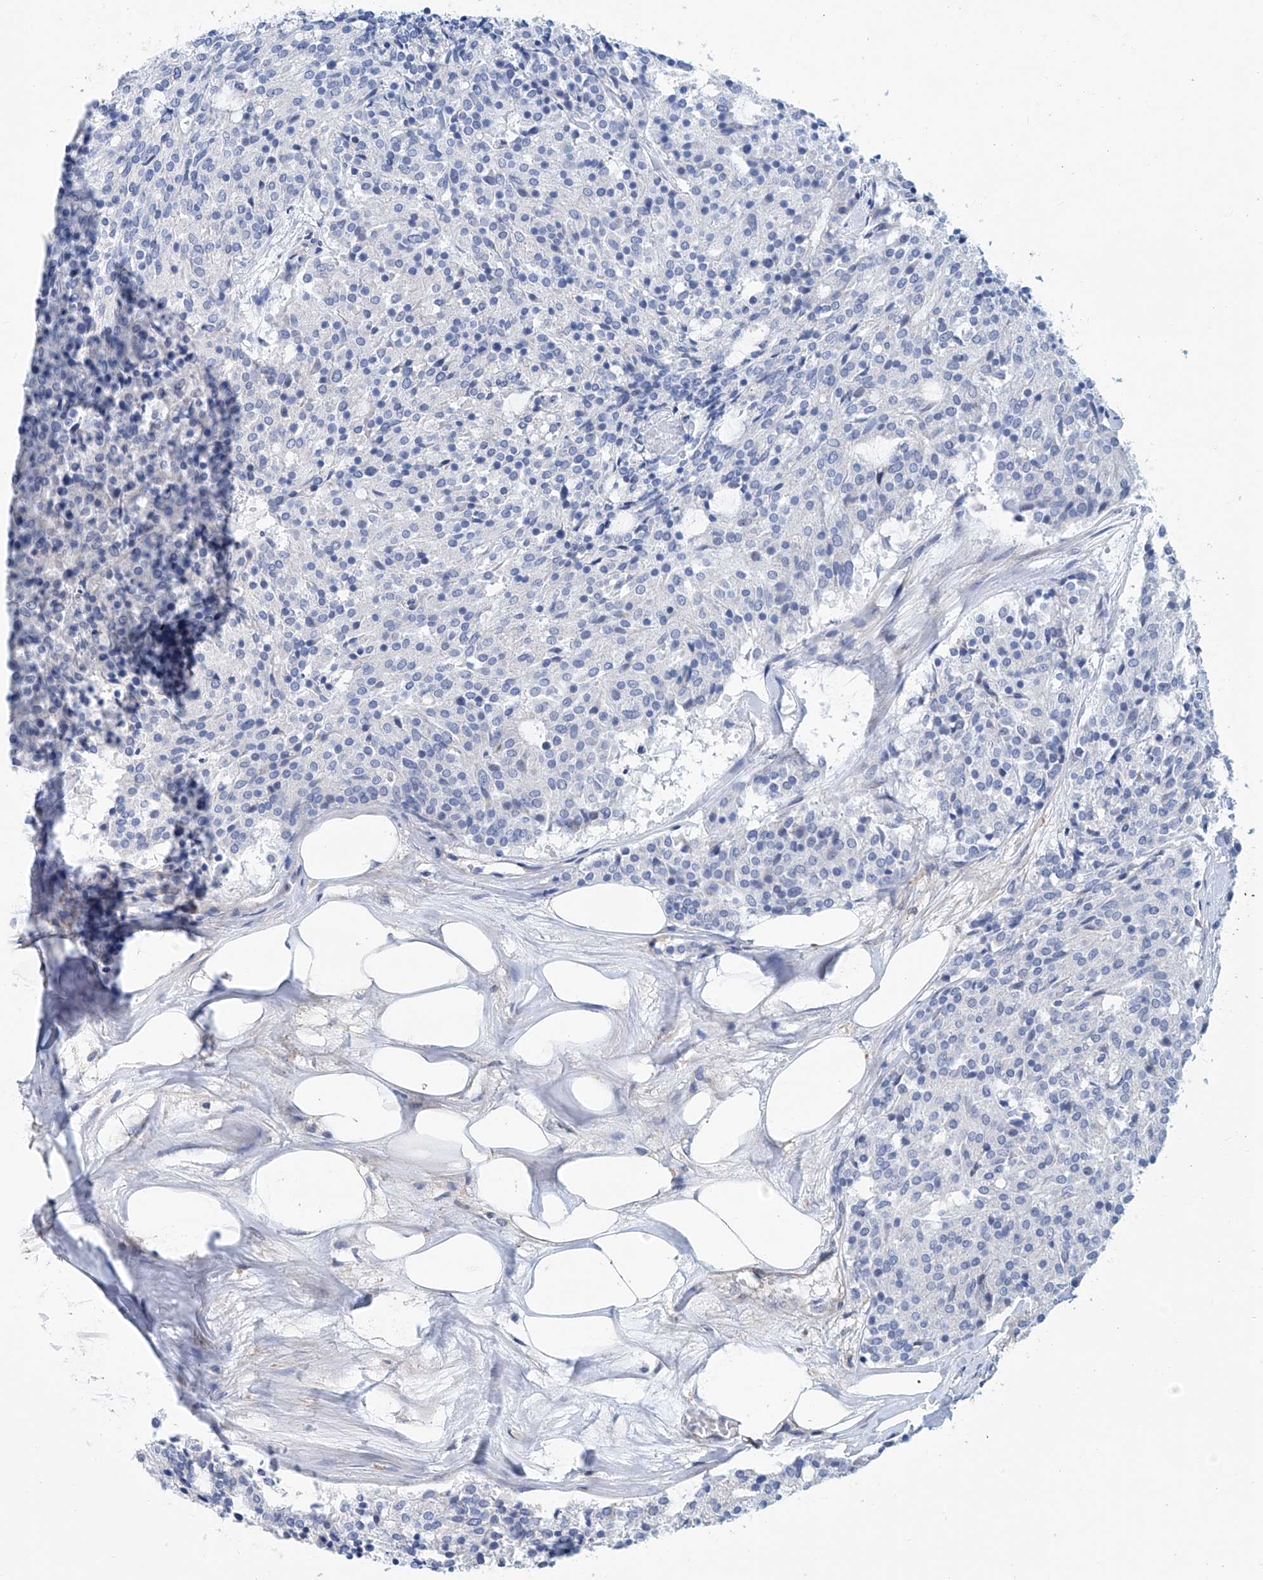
{"staining": {"intensity": "negative", "quantity": "none", "location": "none"}, "tissue": "carcinoid", "cell_type": "Tumor cells", "image_type": "cancer", "snomed": [{"axis": "morphology", "description": "Carcinoid, malignant, NOS"}, {"axis": "topography", "description": "Pancreas"}], "caption": "A micrograph of malignant carcinoid stained for a protein exhibits no brown staining in tumor cells.", "gene": "TNN", "patient": {"sex": "female", "age": 54}}